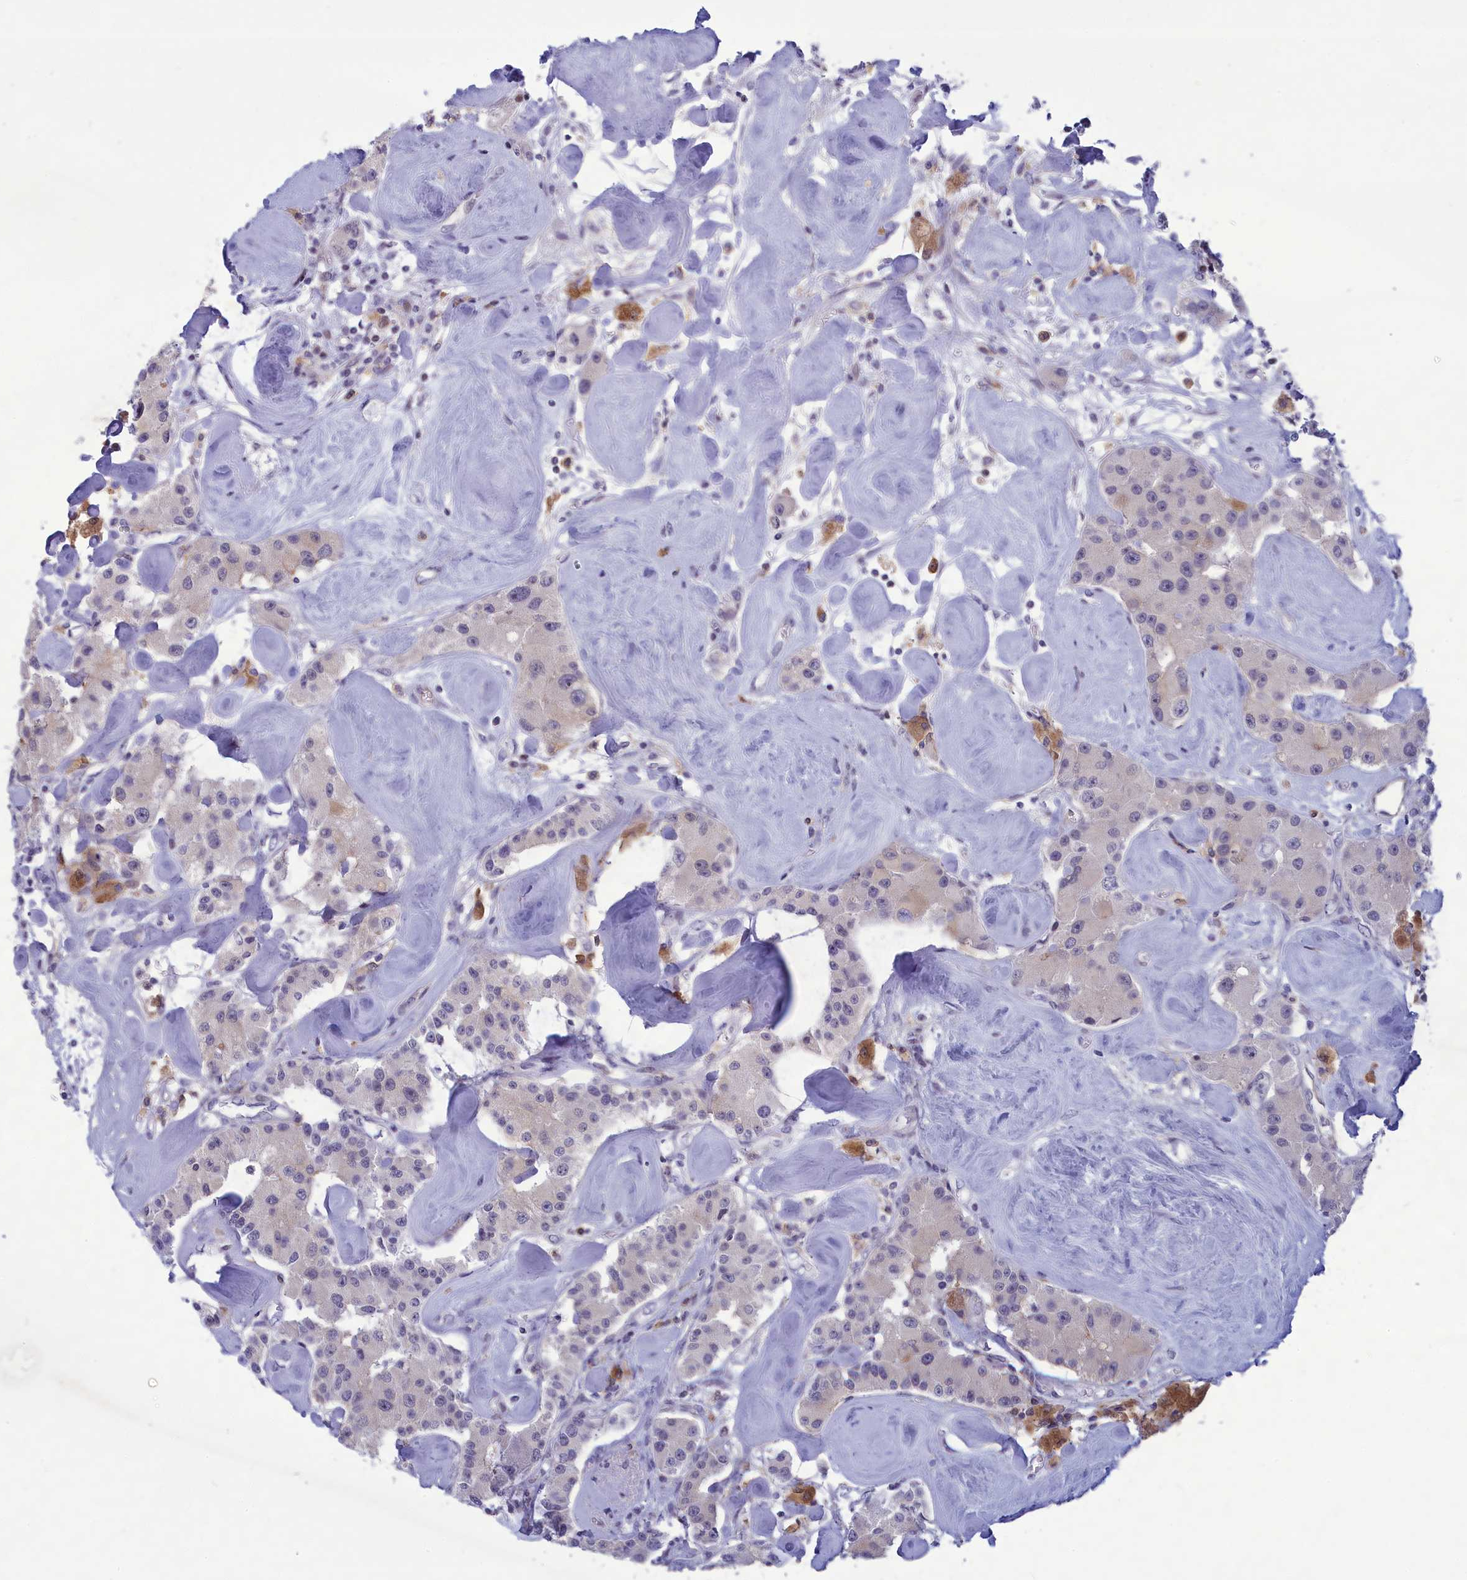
{"staining": {"intensity": "negative", "quantity": "none", "location": "none"}, "tissue": "carcinoid", "cell_type": "Tumor cells", "image_type": "cancer", "snomed": [{"axis": "morphology", "description": "Carcinoid, malignant, NOS"}, {"axis": "topography", "description": "Pancreas"}], "caption": "Immunohistochemistry (IHC) photomicrograph of neoplastic tissue: human carcinoid (malignant) stained with DAB (3,3'-diaminobenzidine) reveals no significant protein staining in tumor cells.", "gene": "CORO2A", "patient": {"sex": "male", "age": 41}}